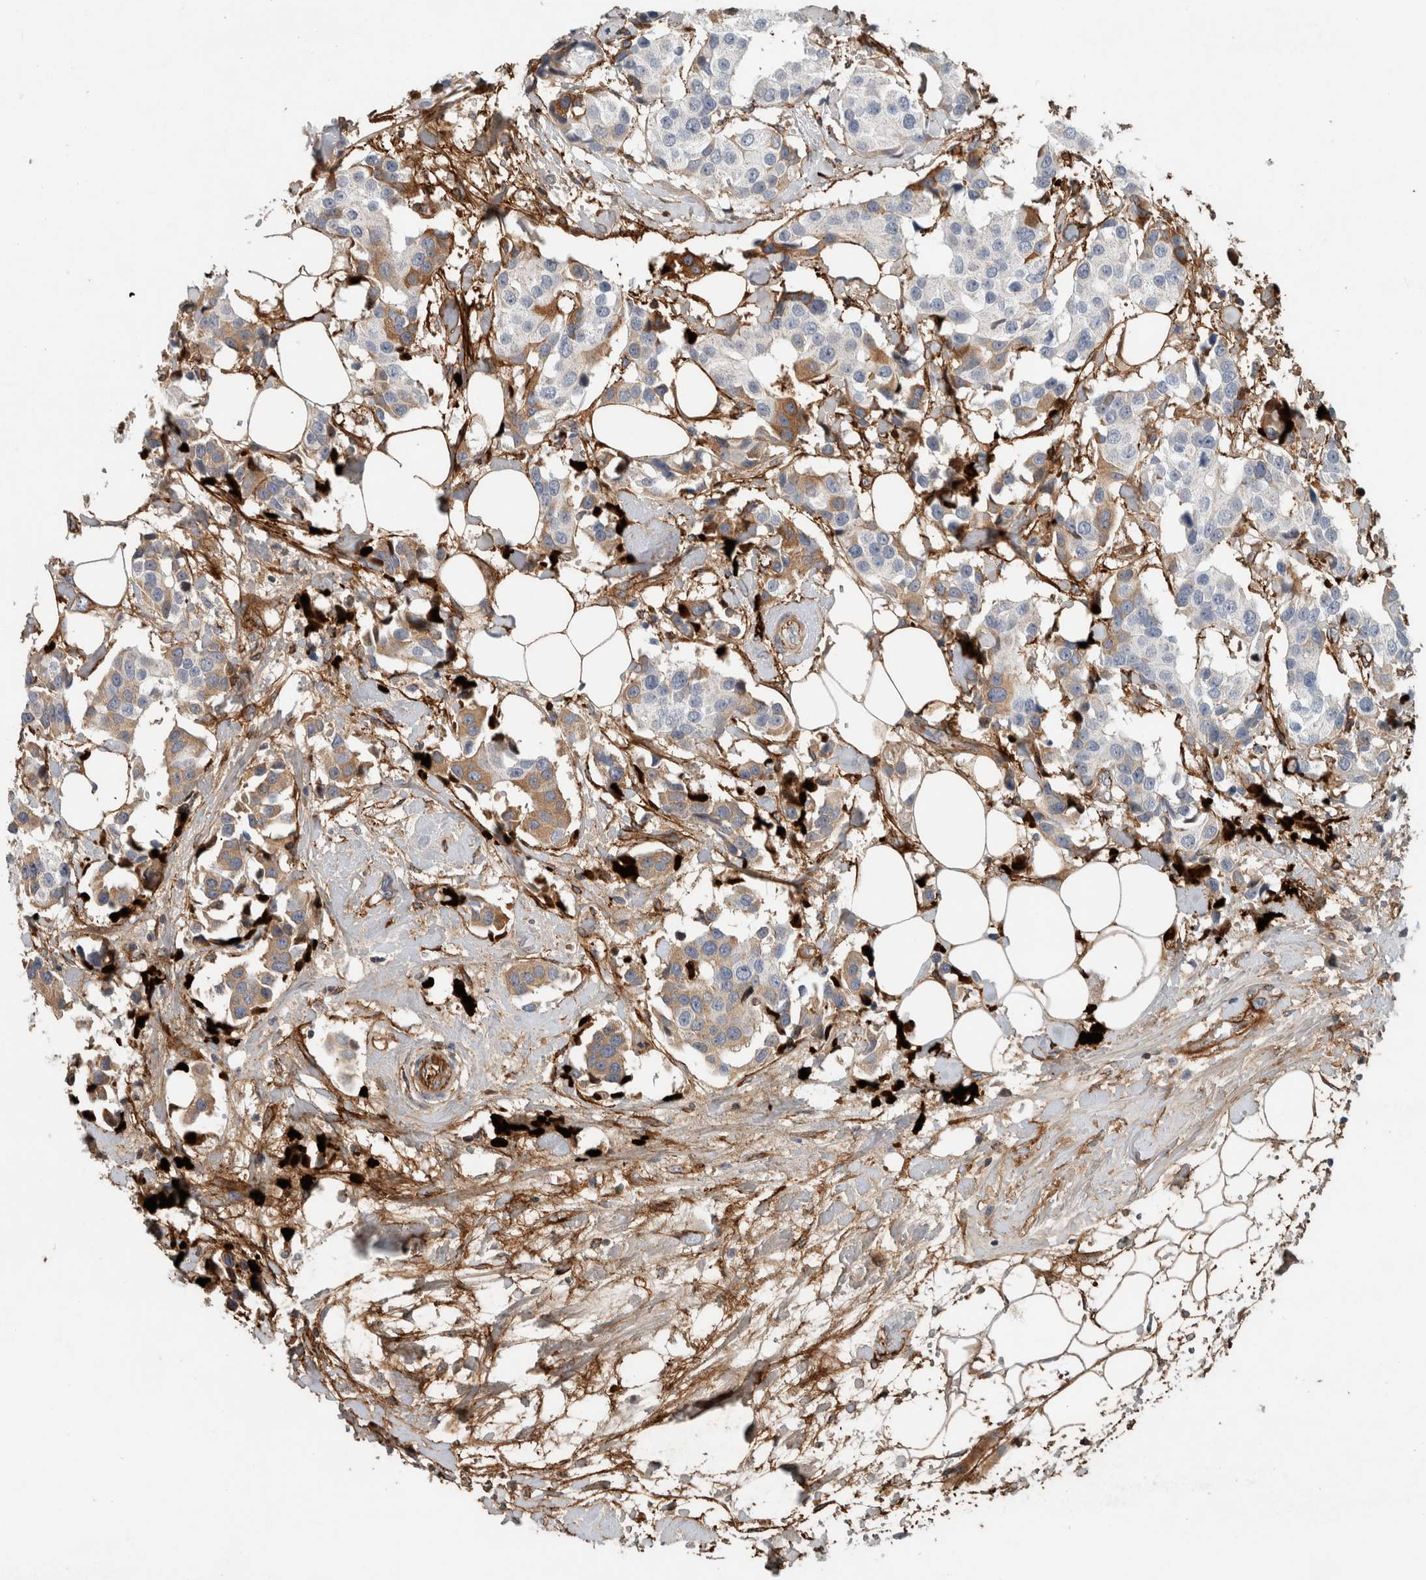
{"staining": {"intensity": "moderate", "quantity": "<25%", "location": "cytoplasmic/membranous"}, "tissue": "breast cancer", "cell_type": "Tumor cells", "image_type": "cancer", "snomed": [{"axis": "morphology", "description": "Normal tissue, NOS"}, {"axis": "morphology", "description": "Duct carcinoma"}, {"axis": "topography", "description": "Breast"}], "caption": "This is an image of IHC staining of breast cancer, which shows moderate positivity in the cytoplasmic/membranous of tumor cells.", "gene": "FN1", "patient": {"sex": "female", "age": 39}}